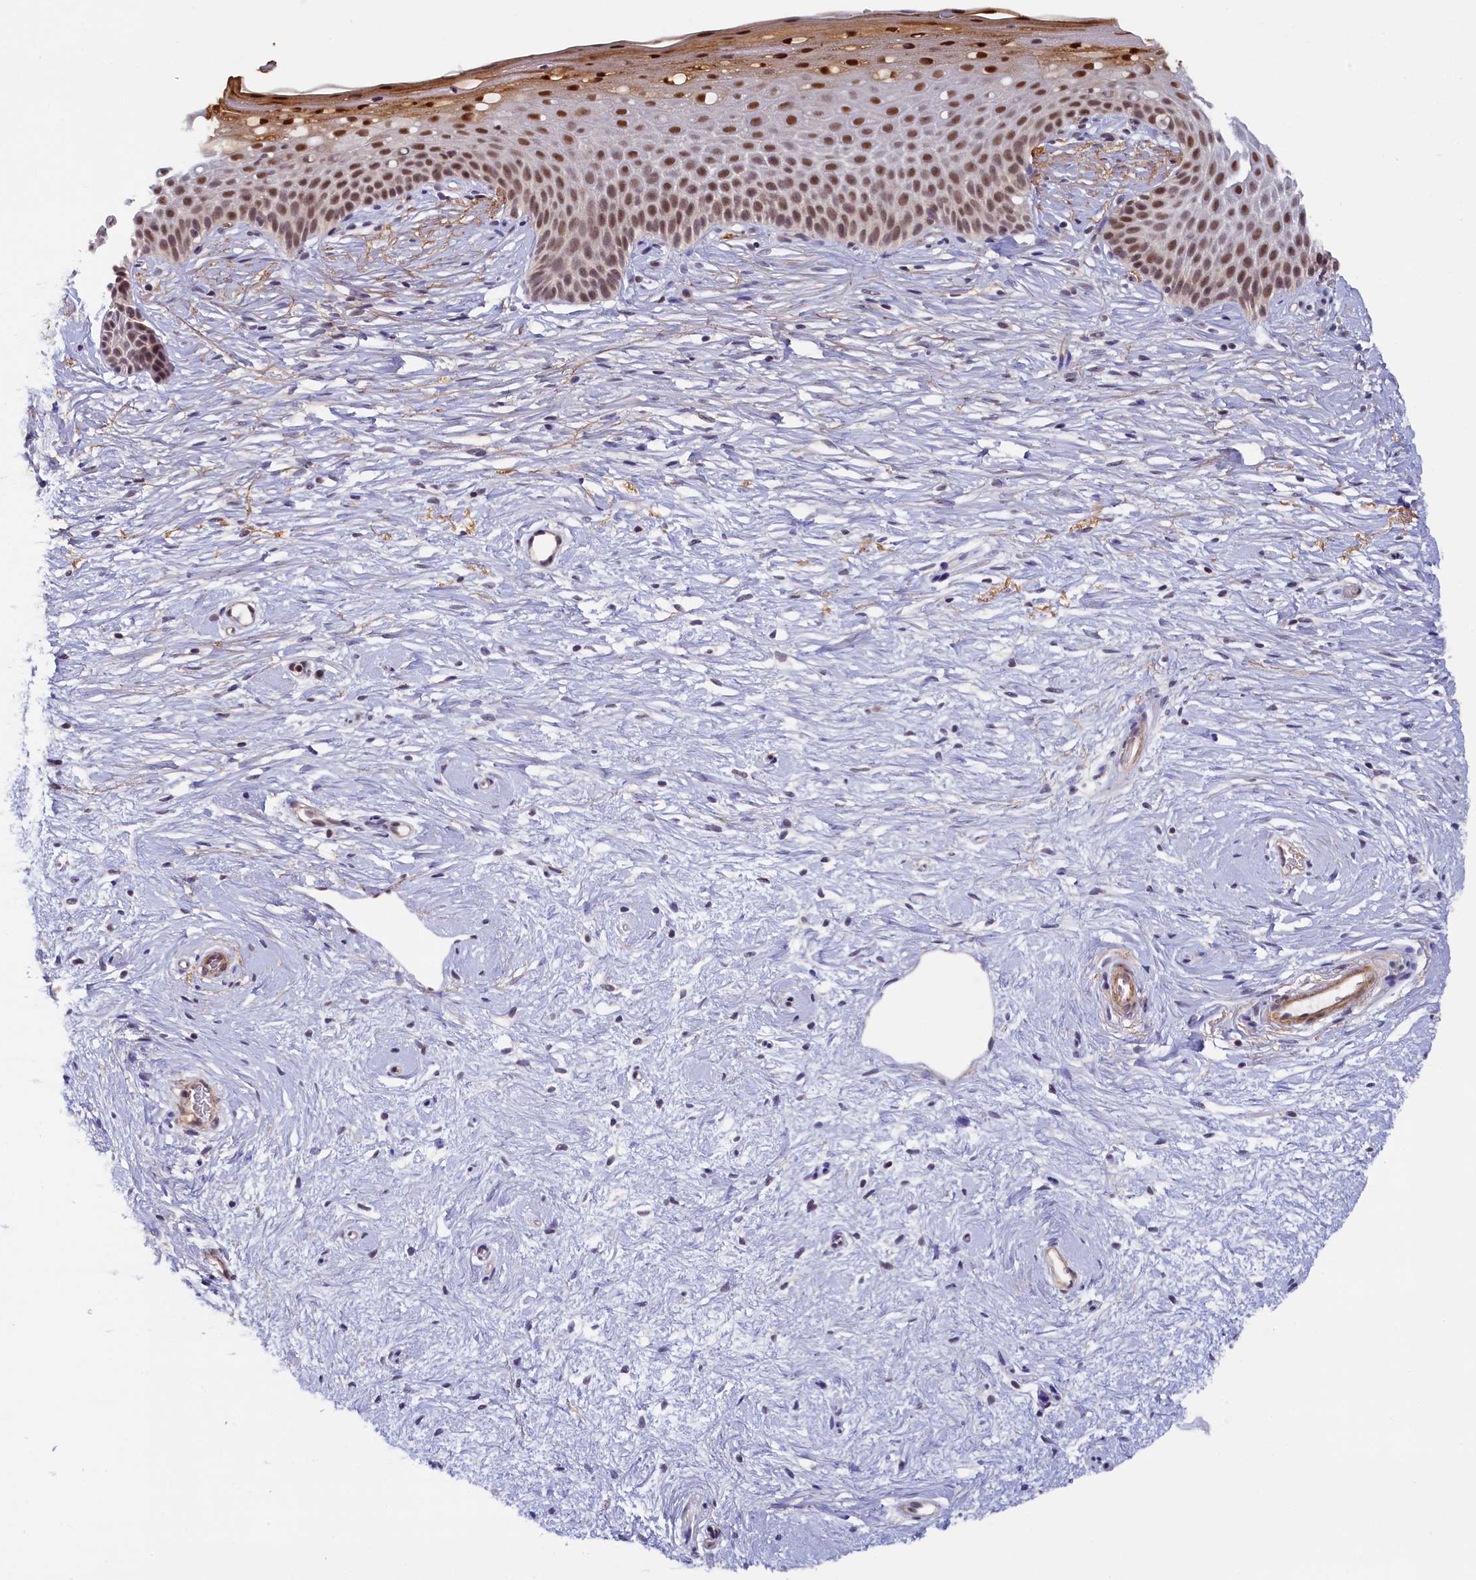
{"staining": {"intensity": "moderate", "quantity": "25%-75%", "location": "nuclear"}, "tissue": "cervix", "cell_type": "Glandular cells", "image_type": "normal", "snomed": [{"axis": "morphology", "description": "Normal tissue, NOS"}, {"axis": "topography", "description": "Cervix"}], "caption": "Immunohistochemical staining of normal cervix exhibits medium levels of moderate nuclear expression in approximately 25%-75% of glandular cells. (IHC, brightfield microscopy, high magnification).", "gene": "INTS14", "patient": {"sex": "female", "age": 57}}